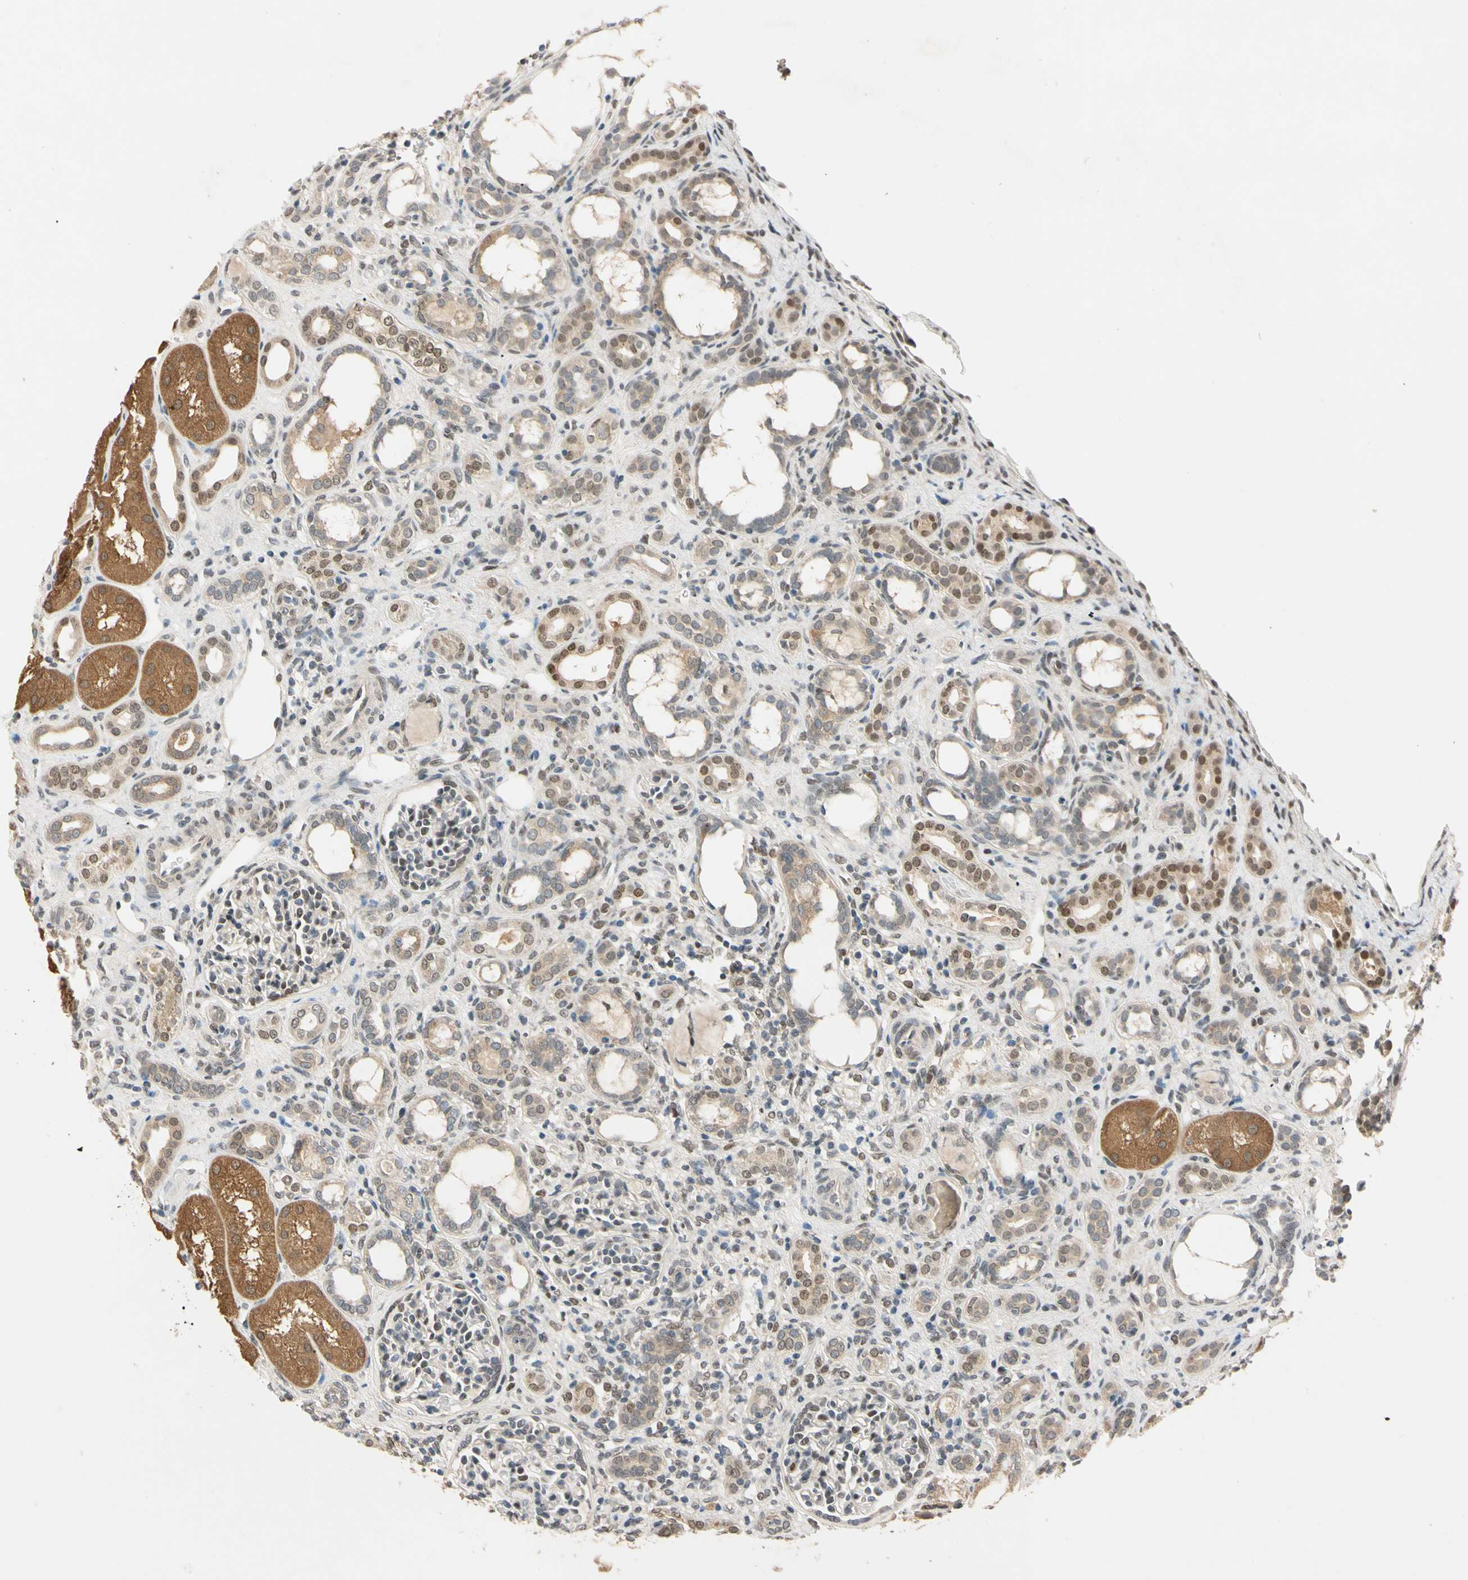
{"staining": {"intensity": "moderate", "quantity": "25%-75%", "location": "cytoplasmic/membranous,nuclear"}, "tissue": "kidney", "cell_type": "Cells in glomeruli", "image_type": "normal", "snomed": [{"axis": "morphology", "description": "Normal tissue, NOS"}, {"axis": "topography", "description": "Kidney"}], "caption": "A photomicrograph of human kidney stained for a protein reveals moderate cytoplasmic/membranous,nuclear brown staining in cells in glomeruli.", "gene": "RIOX2", "patient": {"sex": "male", "age": 7}}